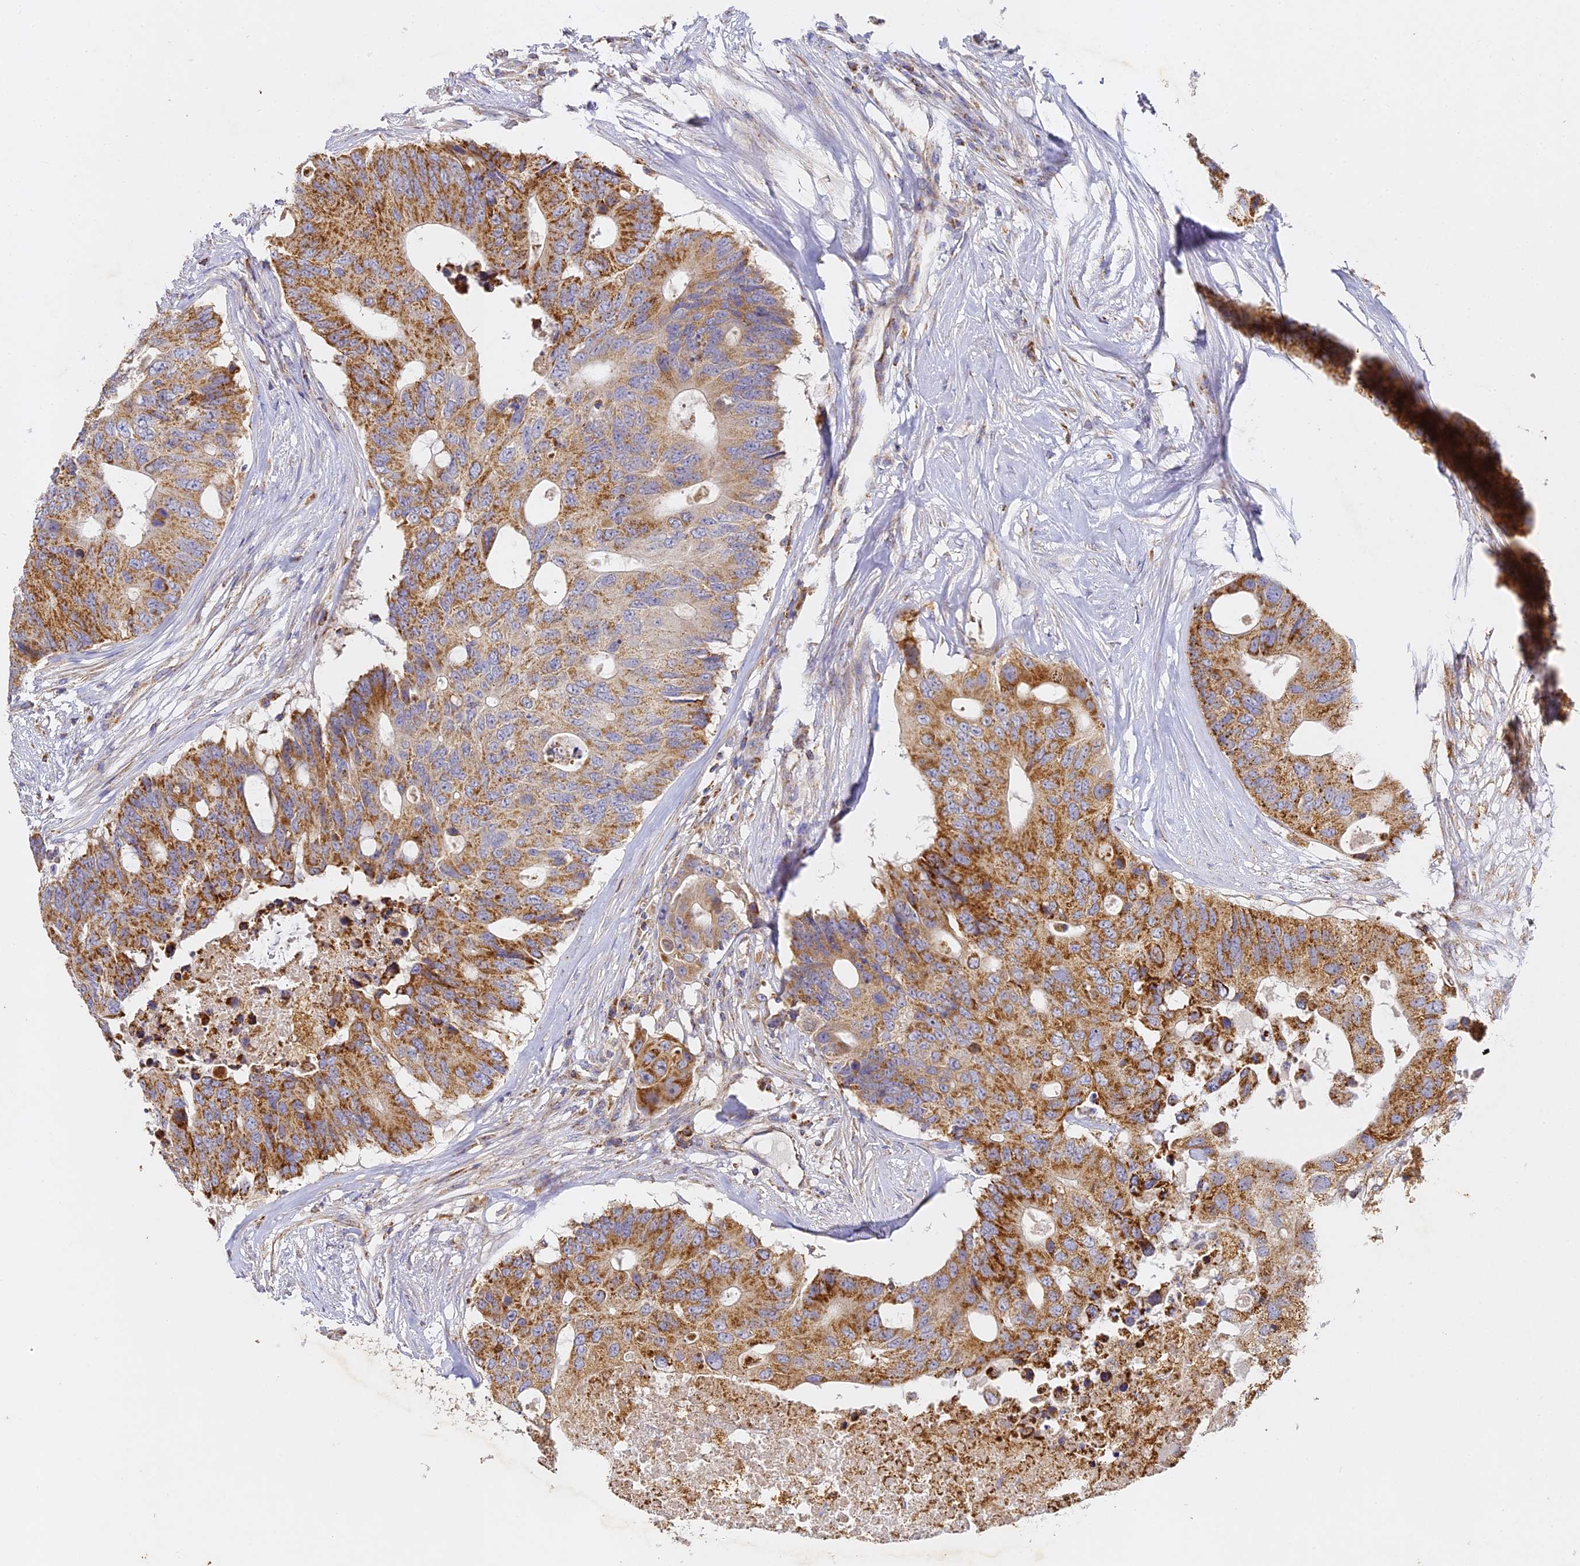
{"staining": {"intensity": "strong", "quantity": ">75%", "location": "cytoplasmic/membranous"}, "tissue": "colorectal cancer", "cell_type": "Tumor cells", "image_type": "cancer", "snomed": [{"axis": "morphology", "description": "Adenocarcinoma, NOS"}, {"axis": "topography", "description": "Colon"}], "caption": "Colorectal cancer stained for a protein (brown) exhibits strong cytoplasmic/membranous positive positivity in about >75% of tumor cells.", "gene": "DONSON", "patient": {"sex": "male", "age": 71}}